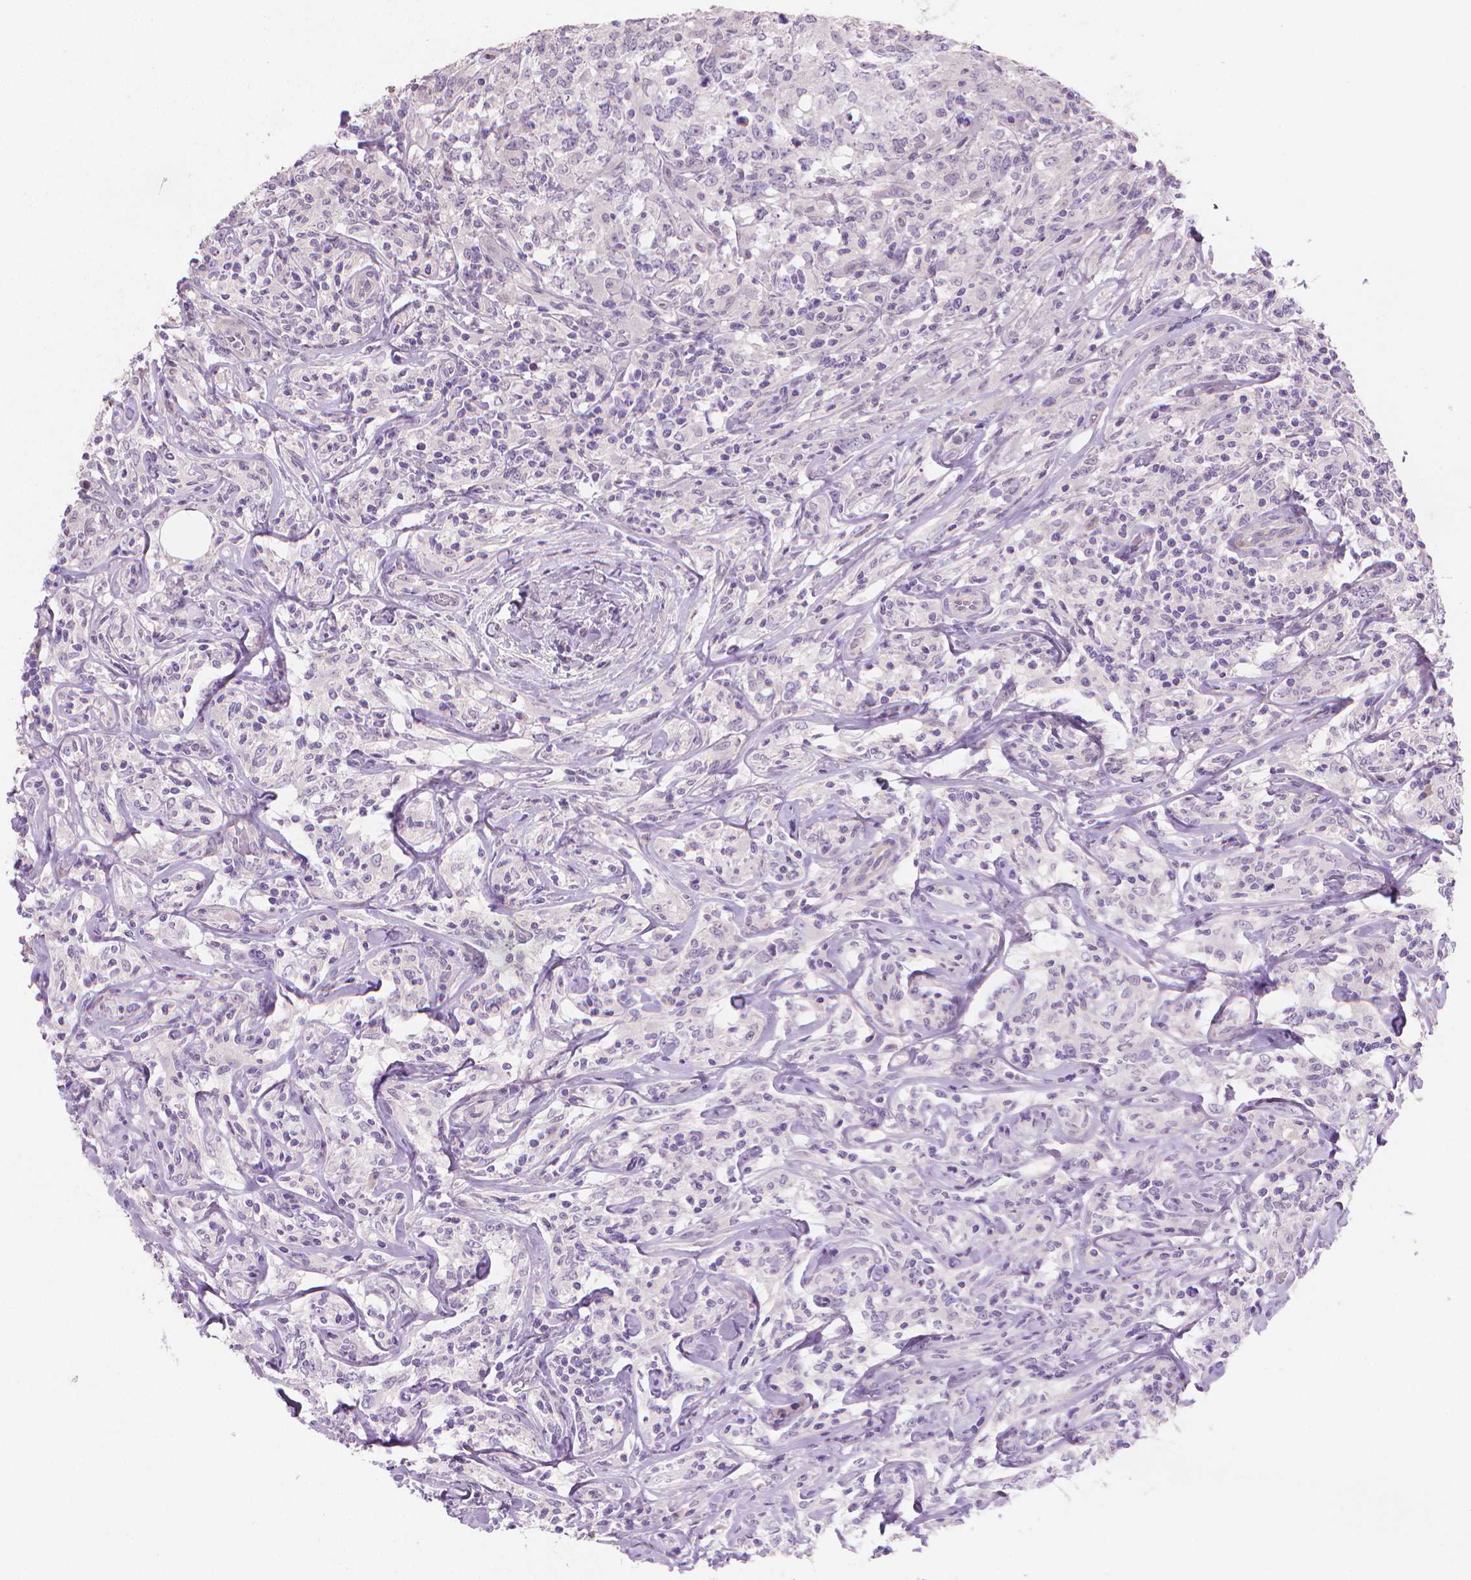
{"staining": {"intensity": "negative", "quantity": "none", "location": "none"}, "tissue": "lymphoma", "cell_type": "Tumor cells", "image_type": "cancer", "snomed": [{"axis": "morphology", "description": "Malignant lymphoma, non-Hodgkin's type, High grade"}, {"axis": "topography", "description": "Lymph node"}], "caption": "Immunohistochemistry (IHC) histopathology image of human lymphoma stained for a protein (brown), which shows no positivity in tumor cells.", "gene": "CLXN", "patient": {"sex": "female", "age": 84}}